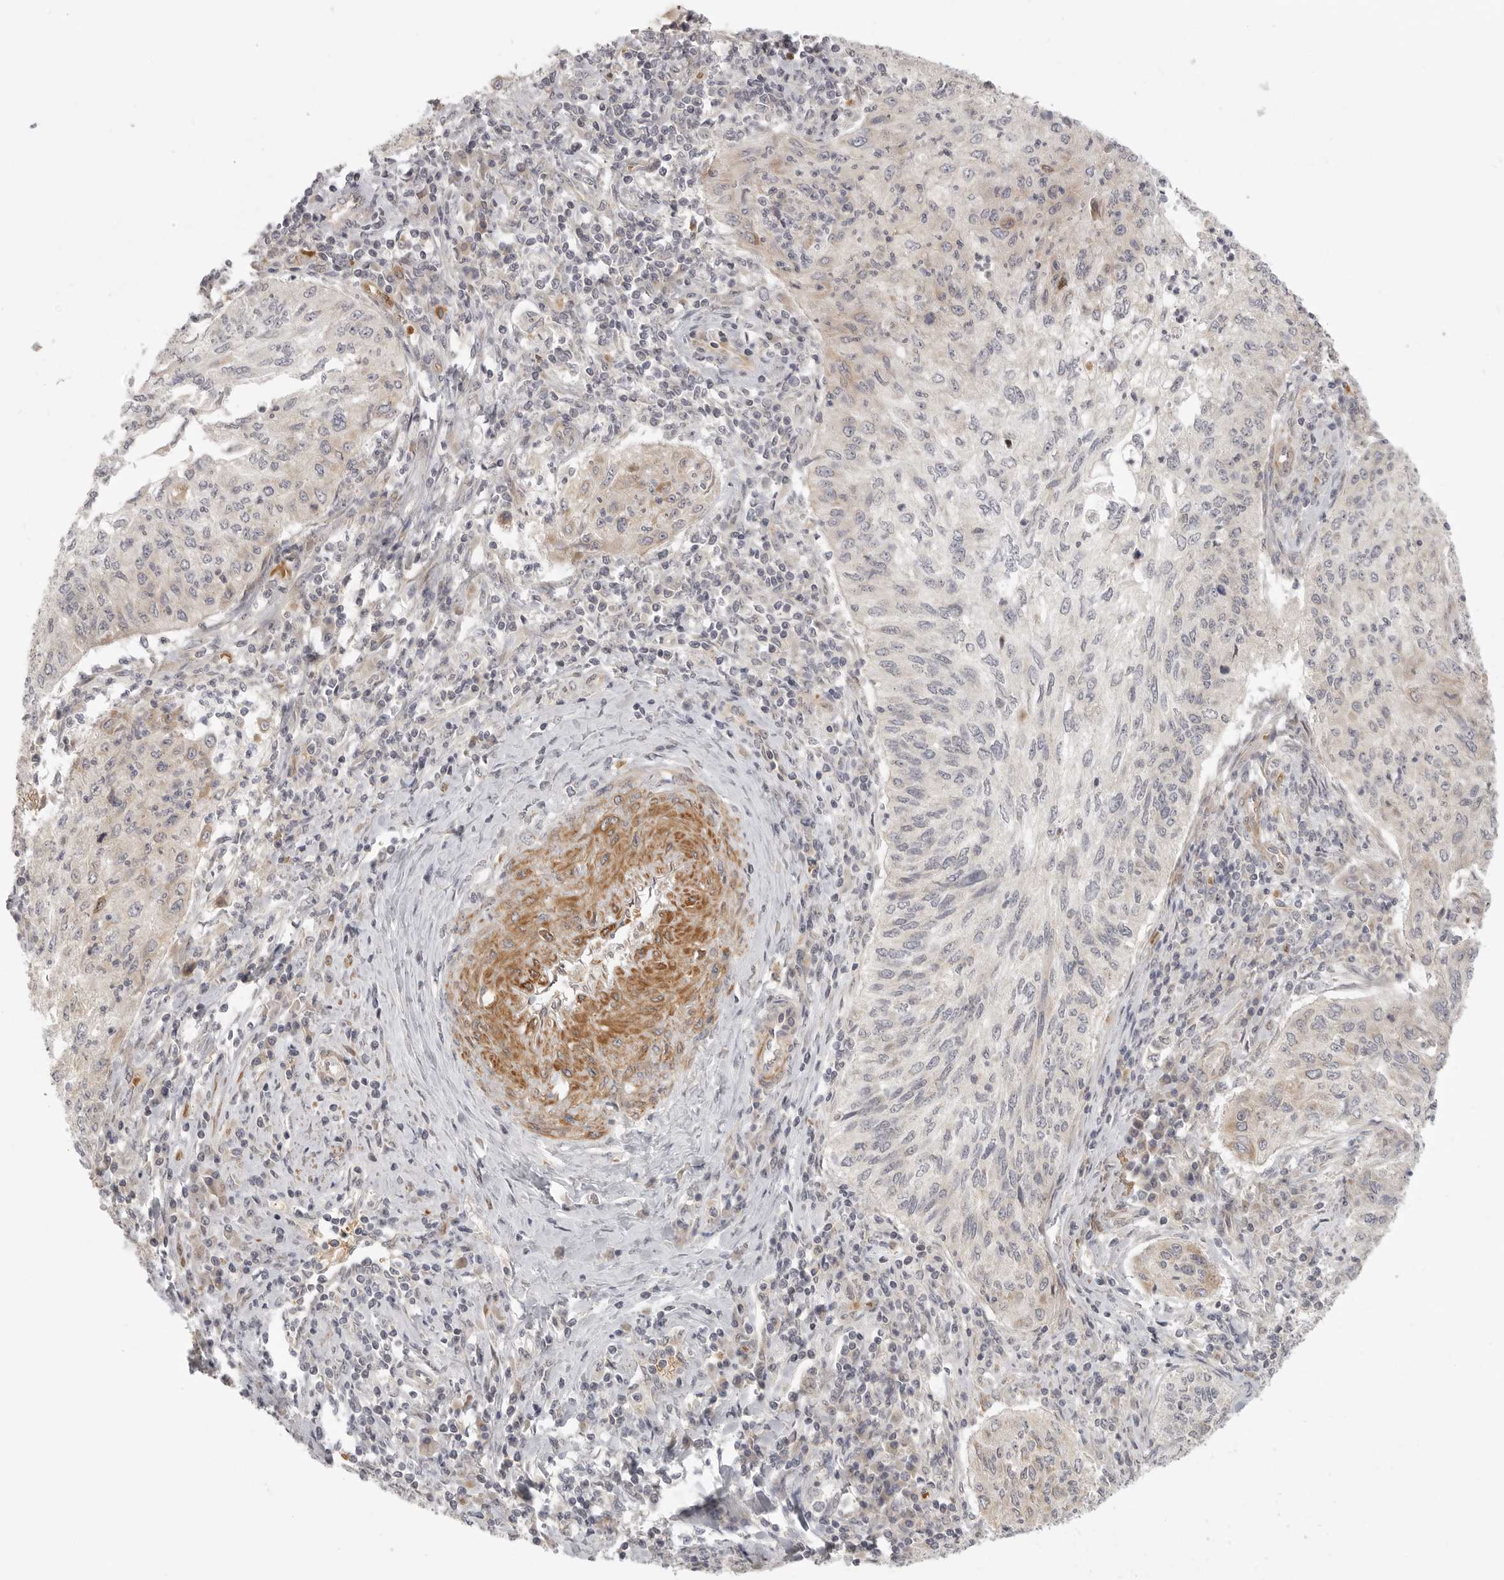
{"staining": {"intensity": "negative", "quantity": "none", "location": "none"}, "tissue": "cervical cancer", "cell_type": "Tumor cells", "image_type": "cancer", "snomed": [{"axis": "morphology", "description": "Squamous cell carcinoma, NOS"}, {"axis": "topography", "description": "Cervix"}], "caption": "A micrograph of human squamous cell carcinoma (cervical) is negative for staining in tumor cells.", "gene": "CCPG1", "patient": {"sex": "female", "age": 30}}